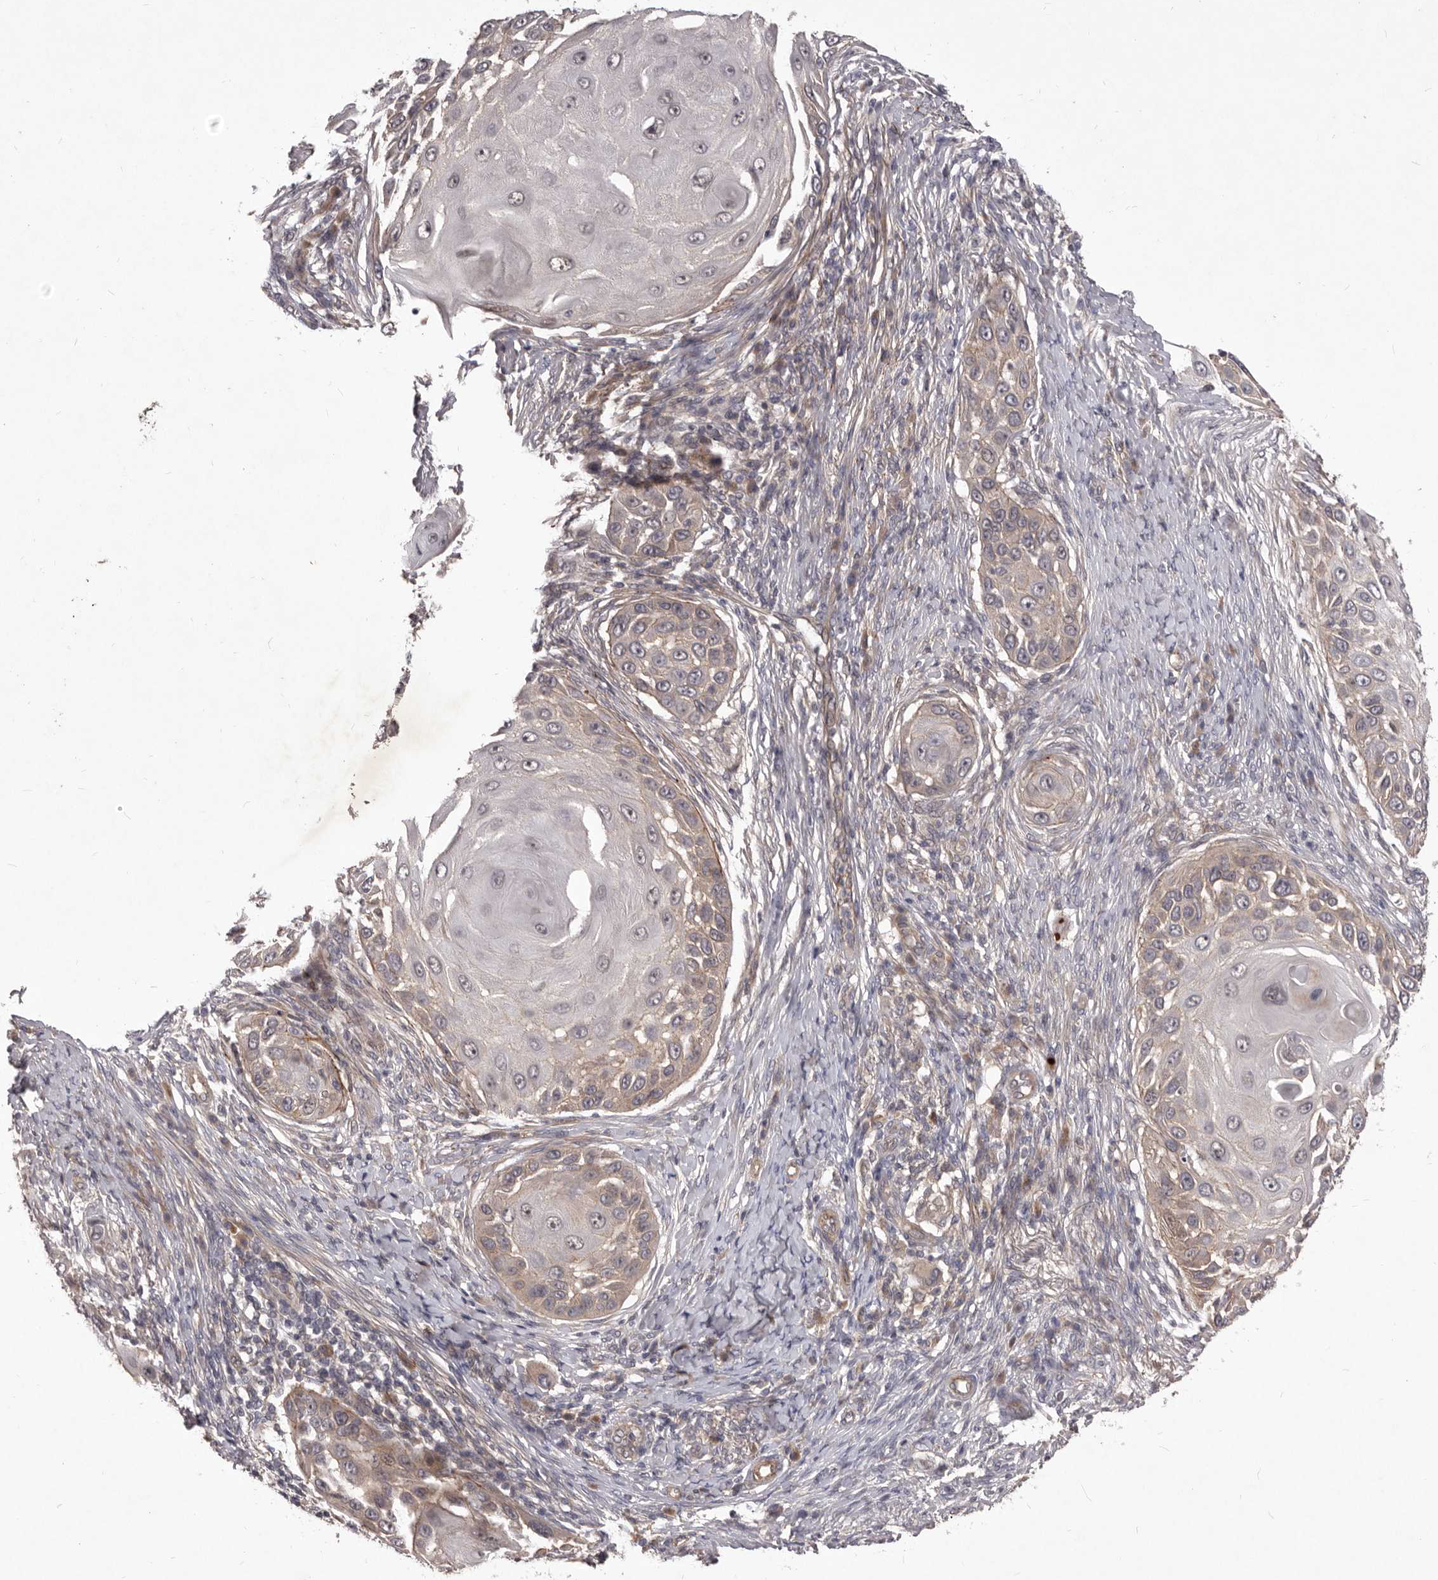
{"staining": {"intensity": "weak", "quantity": "<25%", "location": "cytoplasmic/membranous"}, "tissue": "skin cancer", "cell_type": "Tumor cells", "image_type": "cancer", "snomed": [{"axis": "morphology", "description": "Squamous cell carcinoma, NOS"}, {"axis": "topography", "description": "Skin"}], "caption": "There is no significant staining in tumor cells of skin squamous cell carcinoma.", "gene": "HBS1L", "patient": {"sex": "female", "age": 44}}